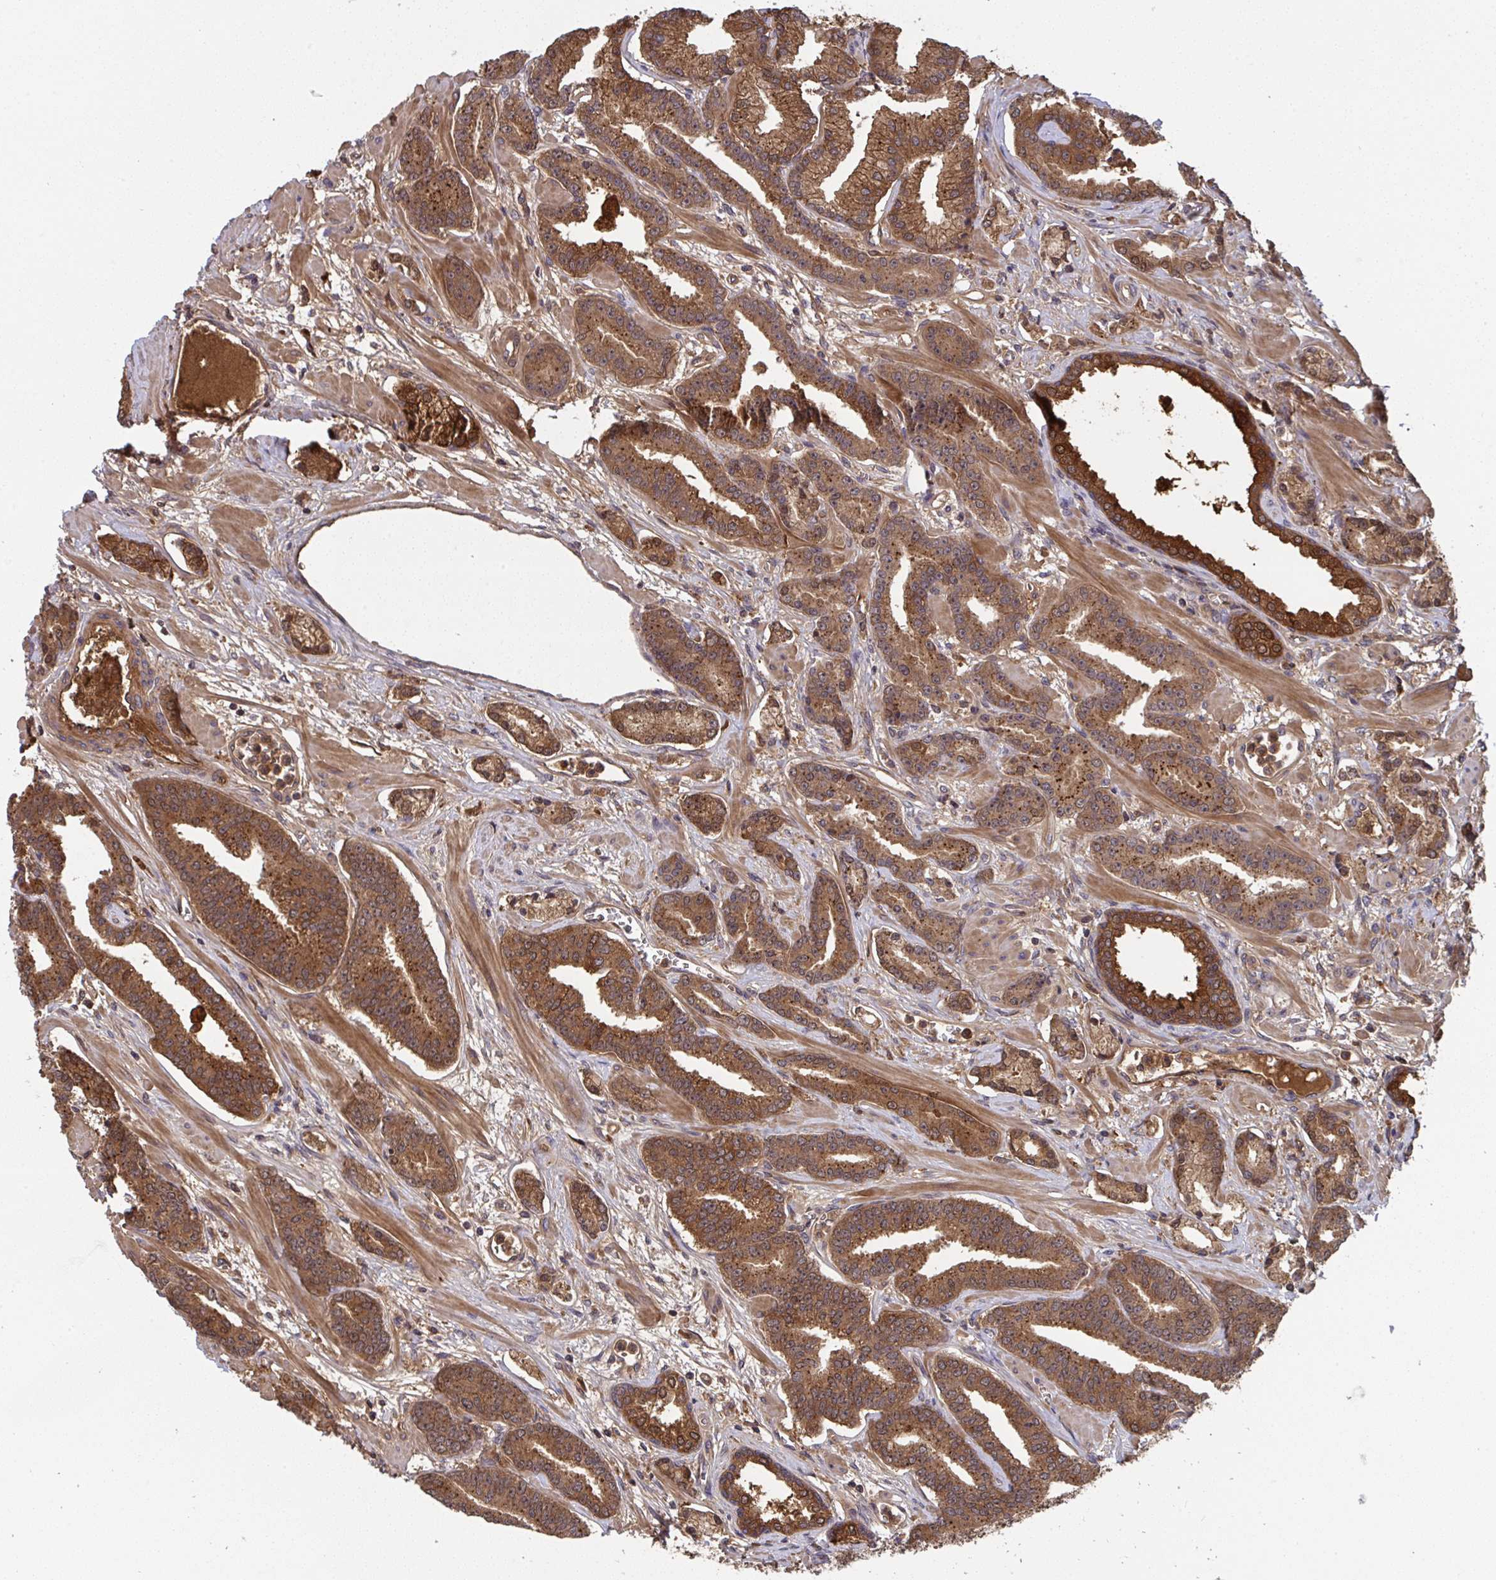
{"staining": {"intensity": "strong", "quantity": ">75%", "location": "cytoplasmic/membranous,nuclear"}, "tissue": "prostate cancer", "cell_type": "Tumor cells", "image_type": "cancer", "snomed": [{"axis": "morphology", "description": "Adenocarcinoma, High grade"}, {"axis": "topography", "description": "Prostate"}], "caption": "A high-resolution histopathology image shows immunohistochemistry staining of prostate high-grade adenocarcinoma, which exhibits strong cytoplasmic/membranous and nuclear positivity in about >75% of tumor cells. Immunohistochemistry (ihc) stains the protein of interest in brown and the nuclei are stained blue.", "gene": "TIGAR", "patient": {"sex": "male", "age": 60}}